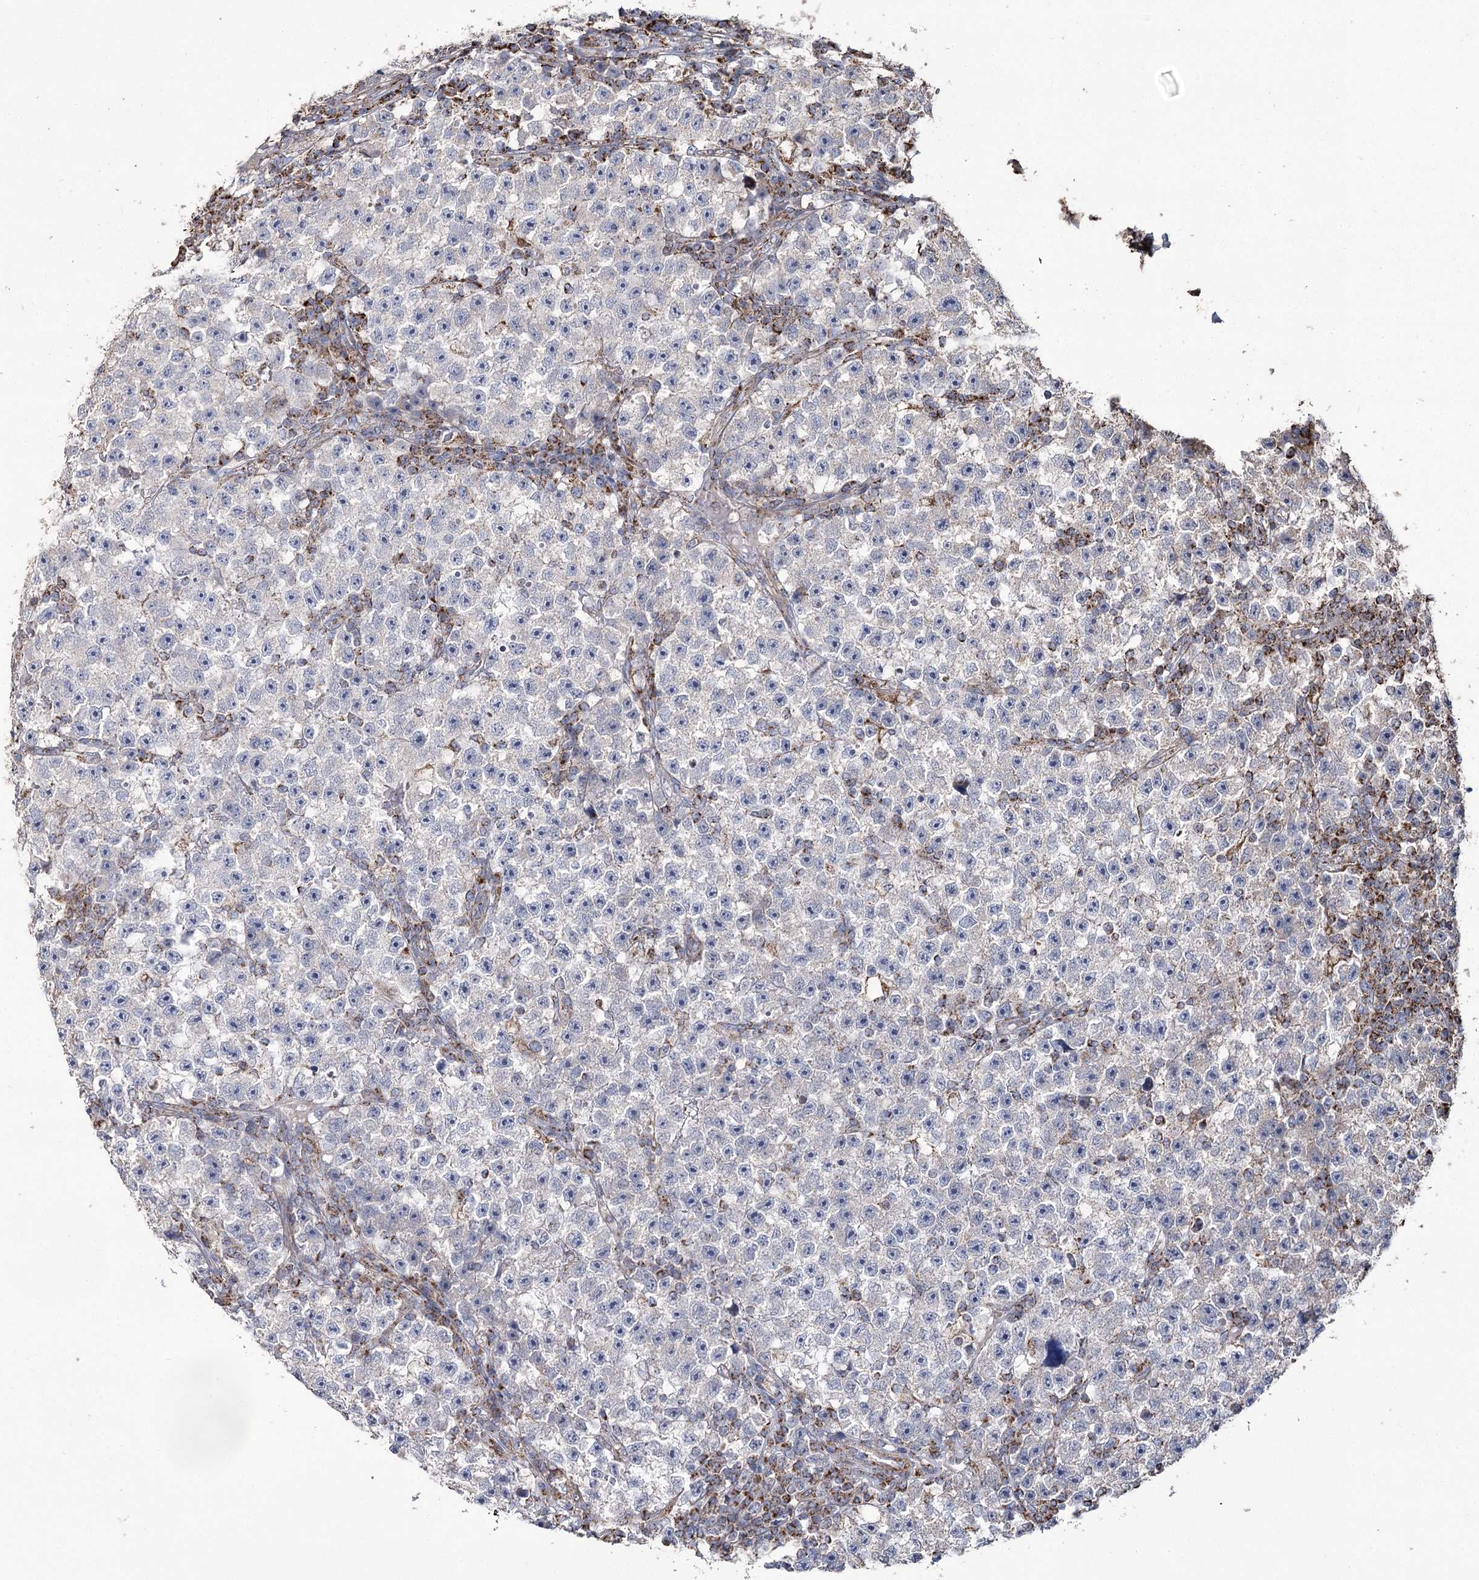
{"staining": {"intensity": "negative", "quantity": "none", "location": "none"}, "tissue": "testis cancer", "cell_type": "Tumor cells", "image_type": "cancer", "snomed": [{"axis": "morphology", "description": "Seminoma, NOS"}, {"axis": "topography", "description": "Testis"}], "caption": "Micrograph shows no significant protein staining in tumor cells of testis cancer (seminoma).", "gene": "RANBP3L", "patient": {"sex": "male", "age": 22}}